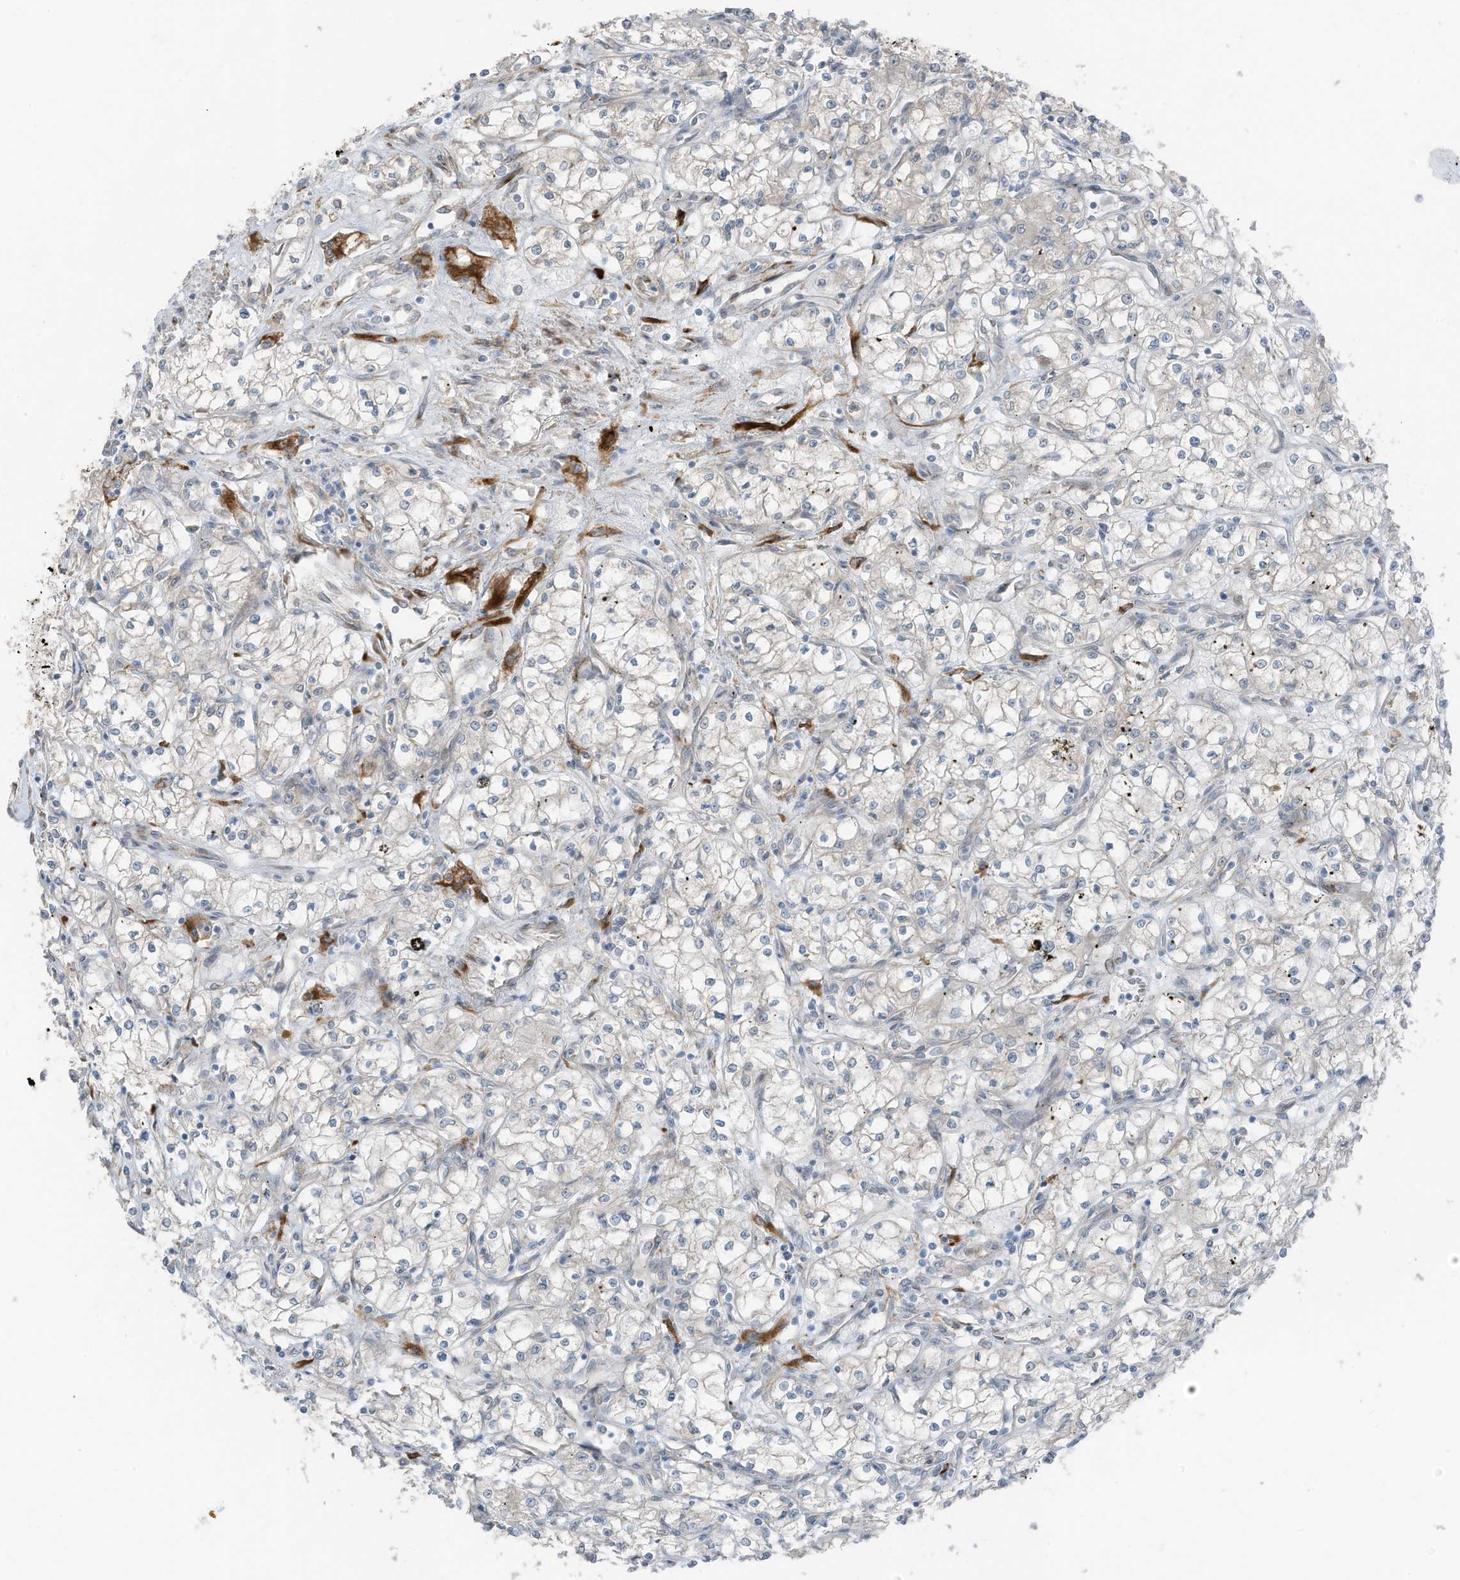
{"staining": {"intensity": "negative", "quantity": "none", "location": "none"}, "tissue": "renal cancer", "cell_type": "Tumor cells", "image_type": "cancer", "snomed": [{"axis": "morphology", "description": "Adenocarcinoma, NOS"}, {"axis": "topography", "description": "Kidney"}], "caption": "The image exhibits no significant positivity in tumor cells of renal cancer (adenocarcinoma).", "gene": "ARHGEF33", "patient": {"sex": "male", "age": 59}}